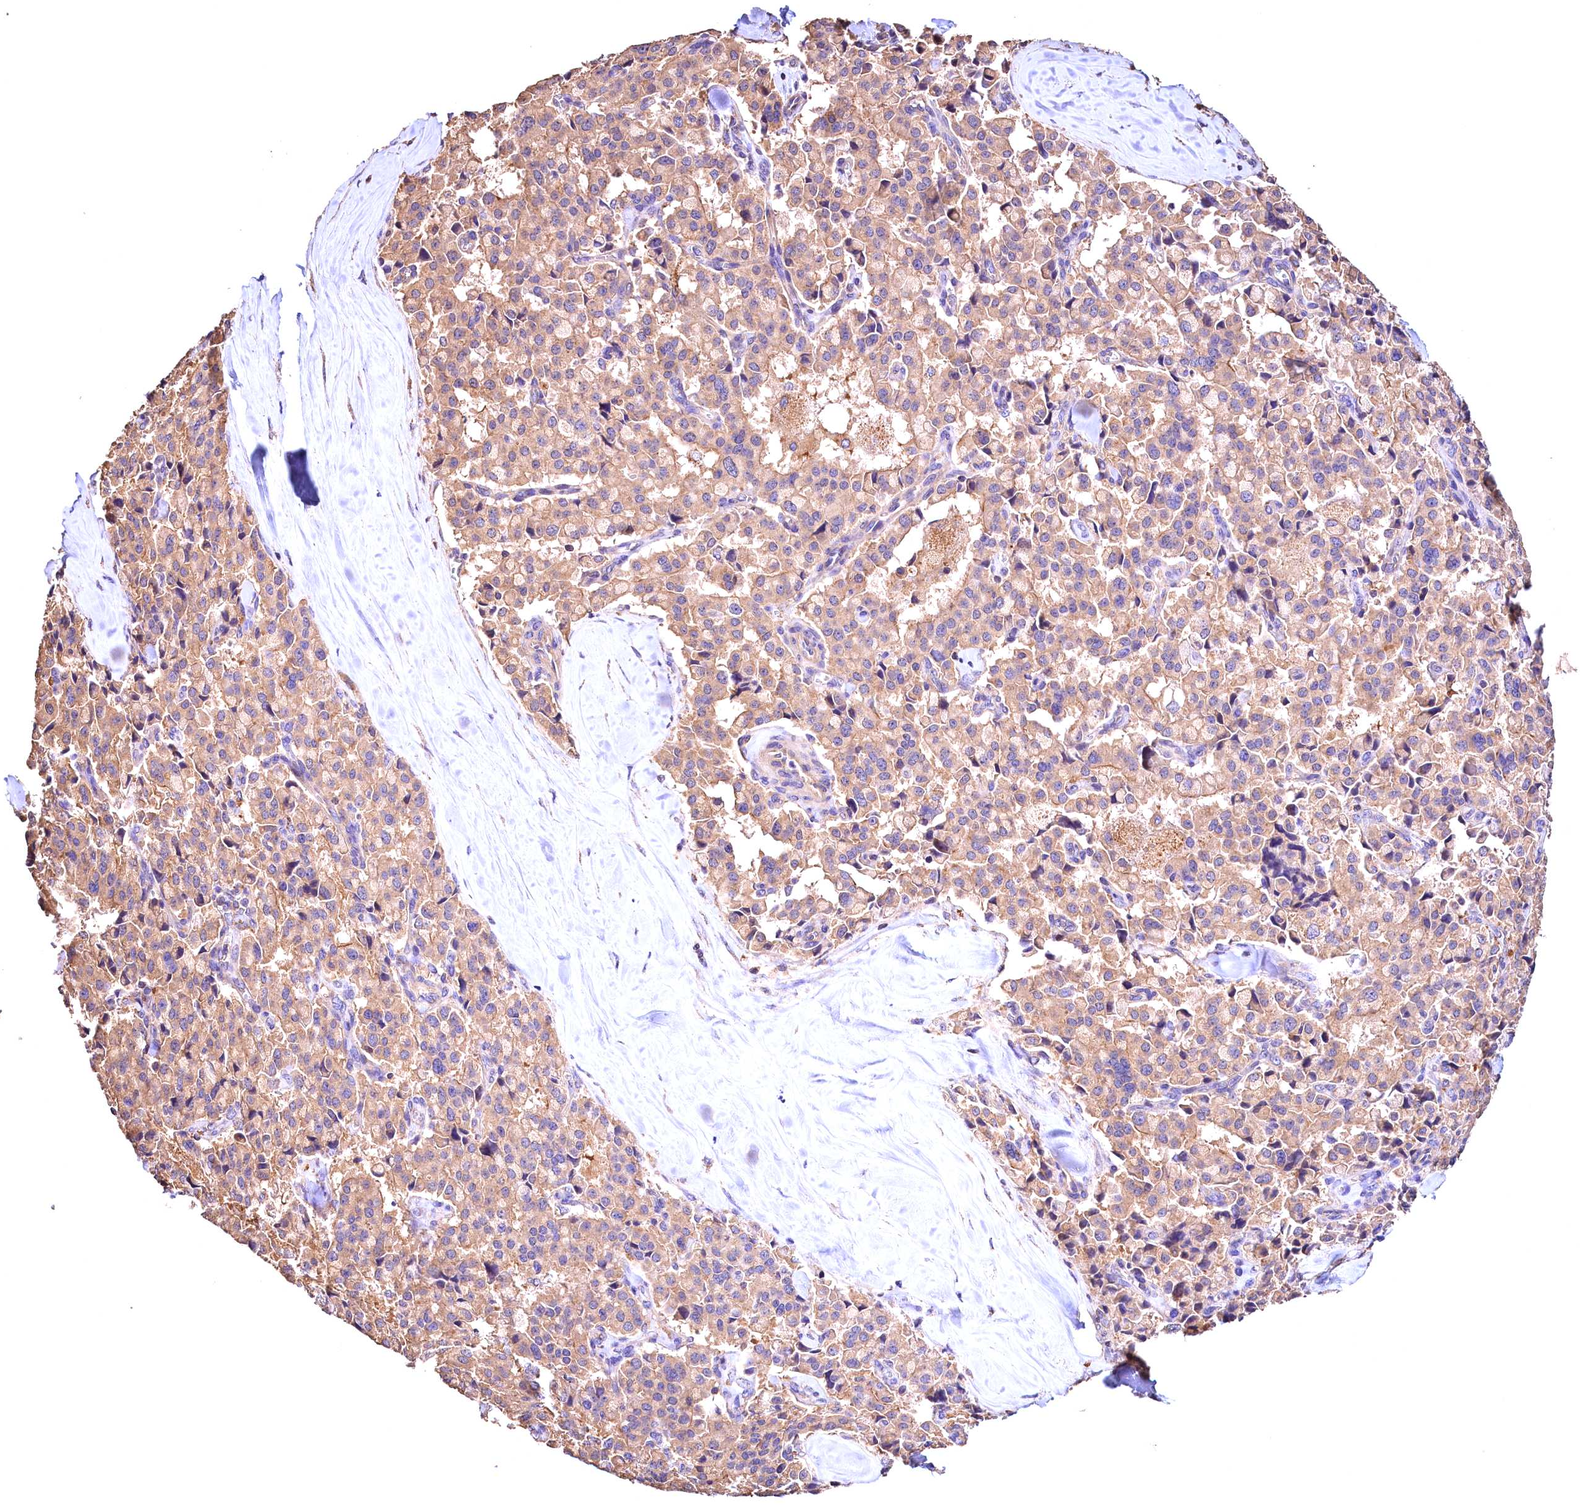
{"staining": {"intensity": "moderate", "quantity": ">75%", "location": "cytoplasmic/membranous"}, "tissue": "pancreatic cancer", "cell_type": "Tumor cells", "image_type": "cancer", "snomed": [{"axis": "morphology", "description": "Adenocarcinoma, NOS"}, {"axis": "topography", "description": "Pancreas"}], "caption": "An immunohistochemistry (IHC) image of neoplastic tissue is shown. Protein staining in brown highlights moderate cytoplasmic/membranous positivity in adenocarcinoma (pancreatic) within tumor cells. (DAB (3,3'-diaminobenzidine) IHC with brightfield microscopy, high magnification).", "gene": "OAS3", "patient": {"sex": "male", "age": 65}}